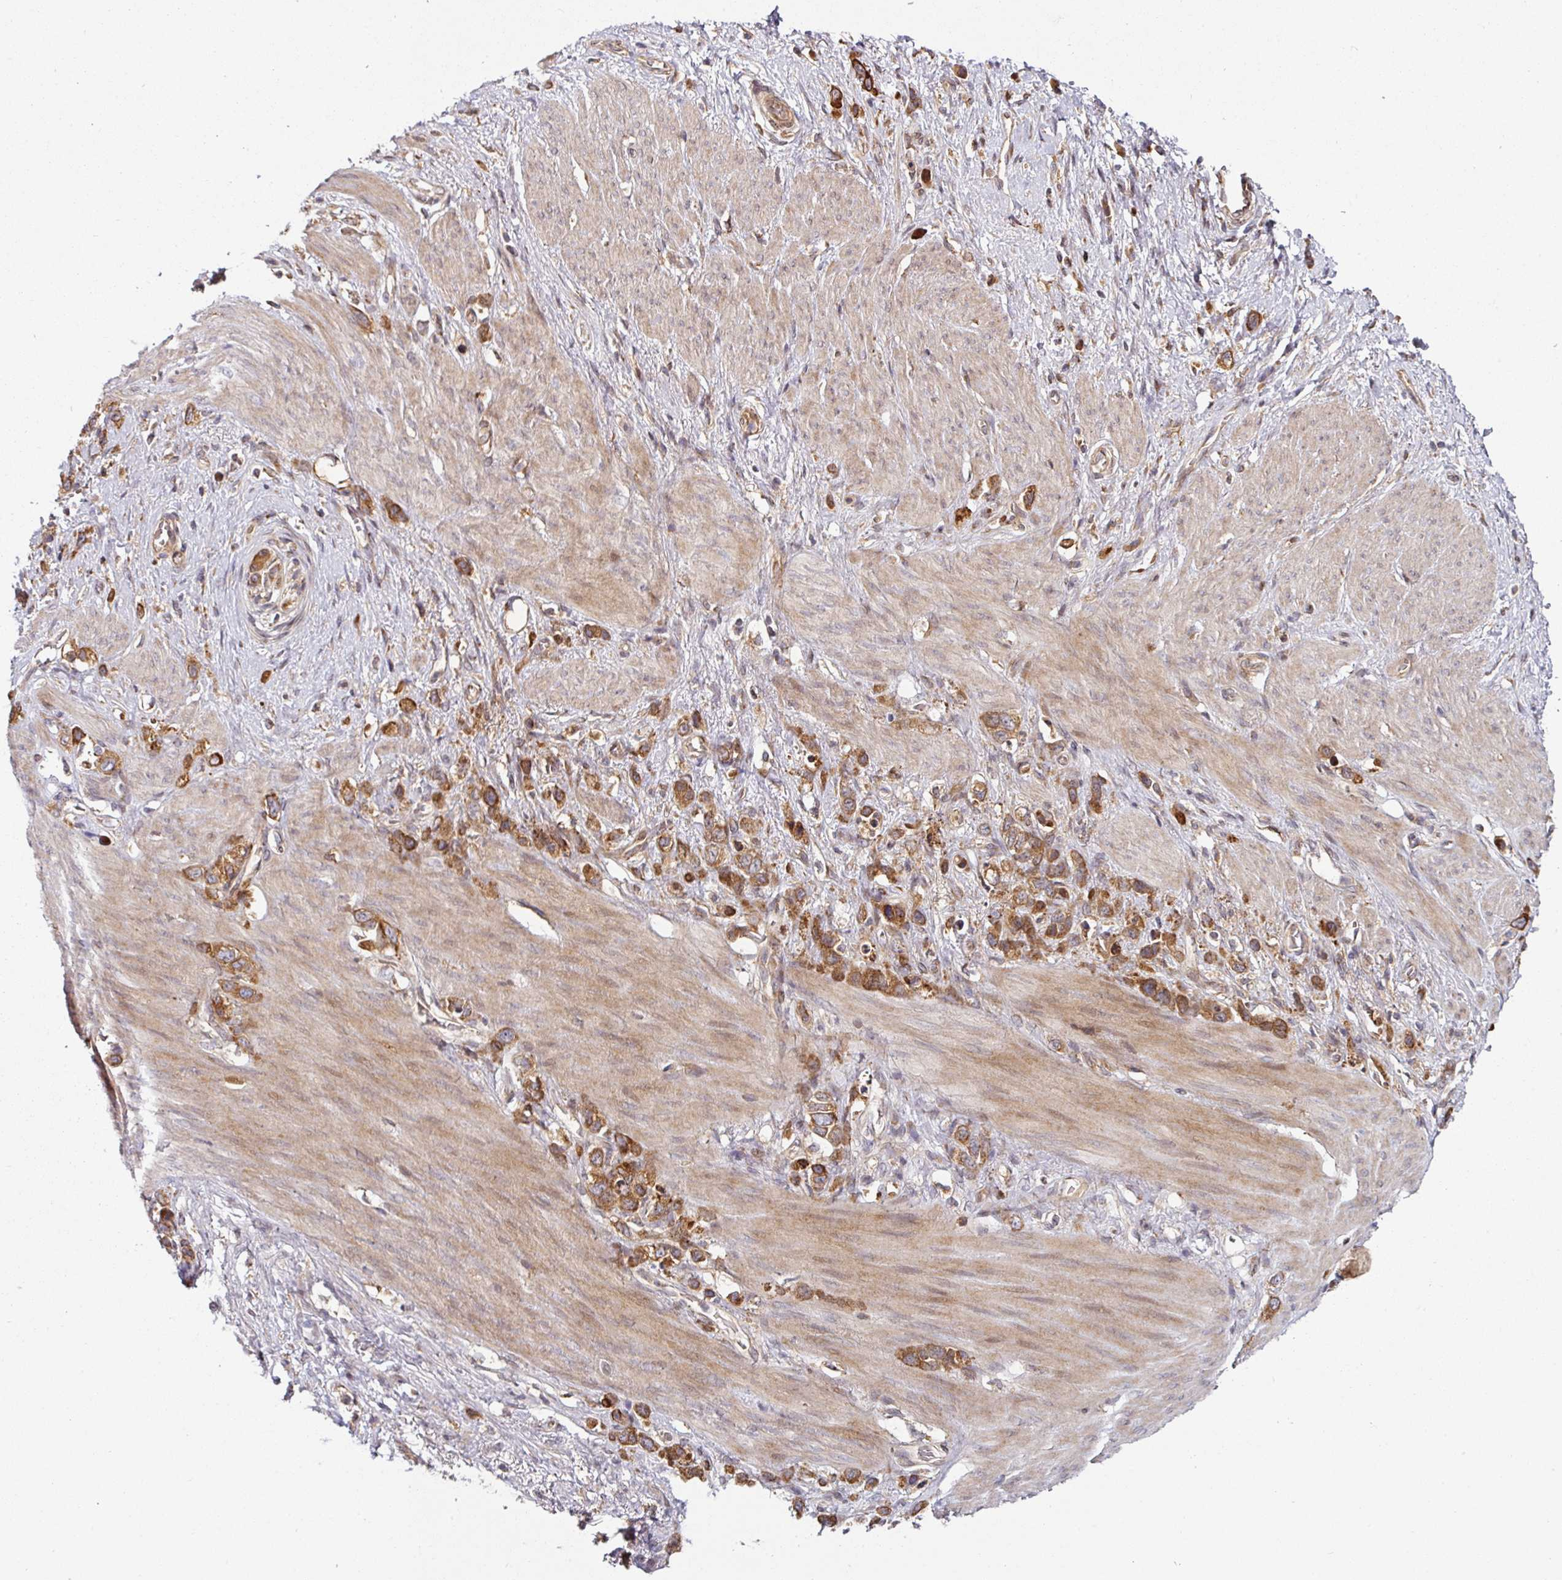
{"staining": {"intensity": "strong", "quantity": ">75%", "location": "cytoplasmic/membranous"}, "tissue": "stomach cancer", "cell_type": "Tumor cells", "image_type": "cancer", "snomed": [{"axis": "morphology", "description": "Adenocarcinoma, NOS"}, {"axis": "topography", "description": "Stomach"}], "caption": "A brown stain shows strong cytoplasmic/membranous expression of a protein in stomach cancer (adenocarcinoma) tumor cells. The staining was performed using DAB, with brown indicating positive protein expression. Nuclei are stained blue with hematoxylin.", "gene": "RAB5A", "patient": {"sex": "female", "age": 65}}